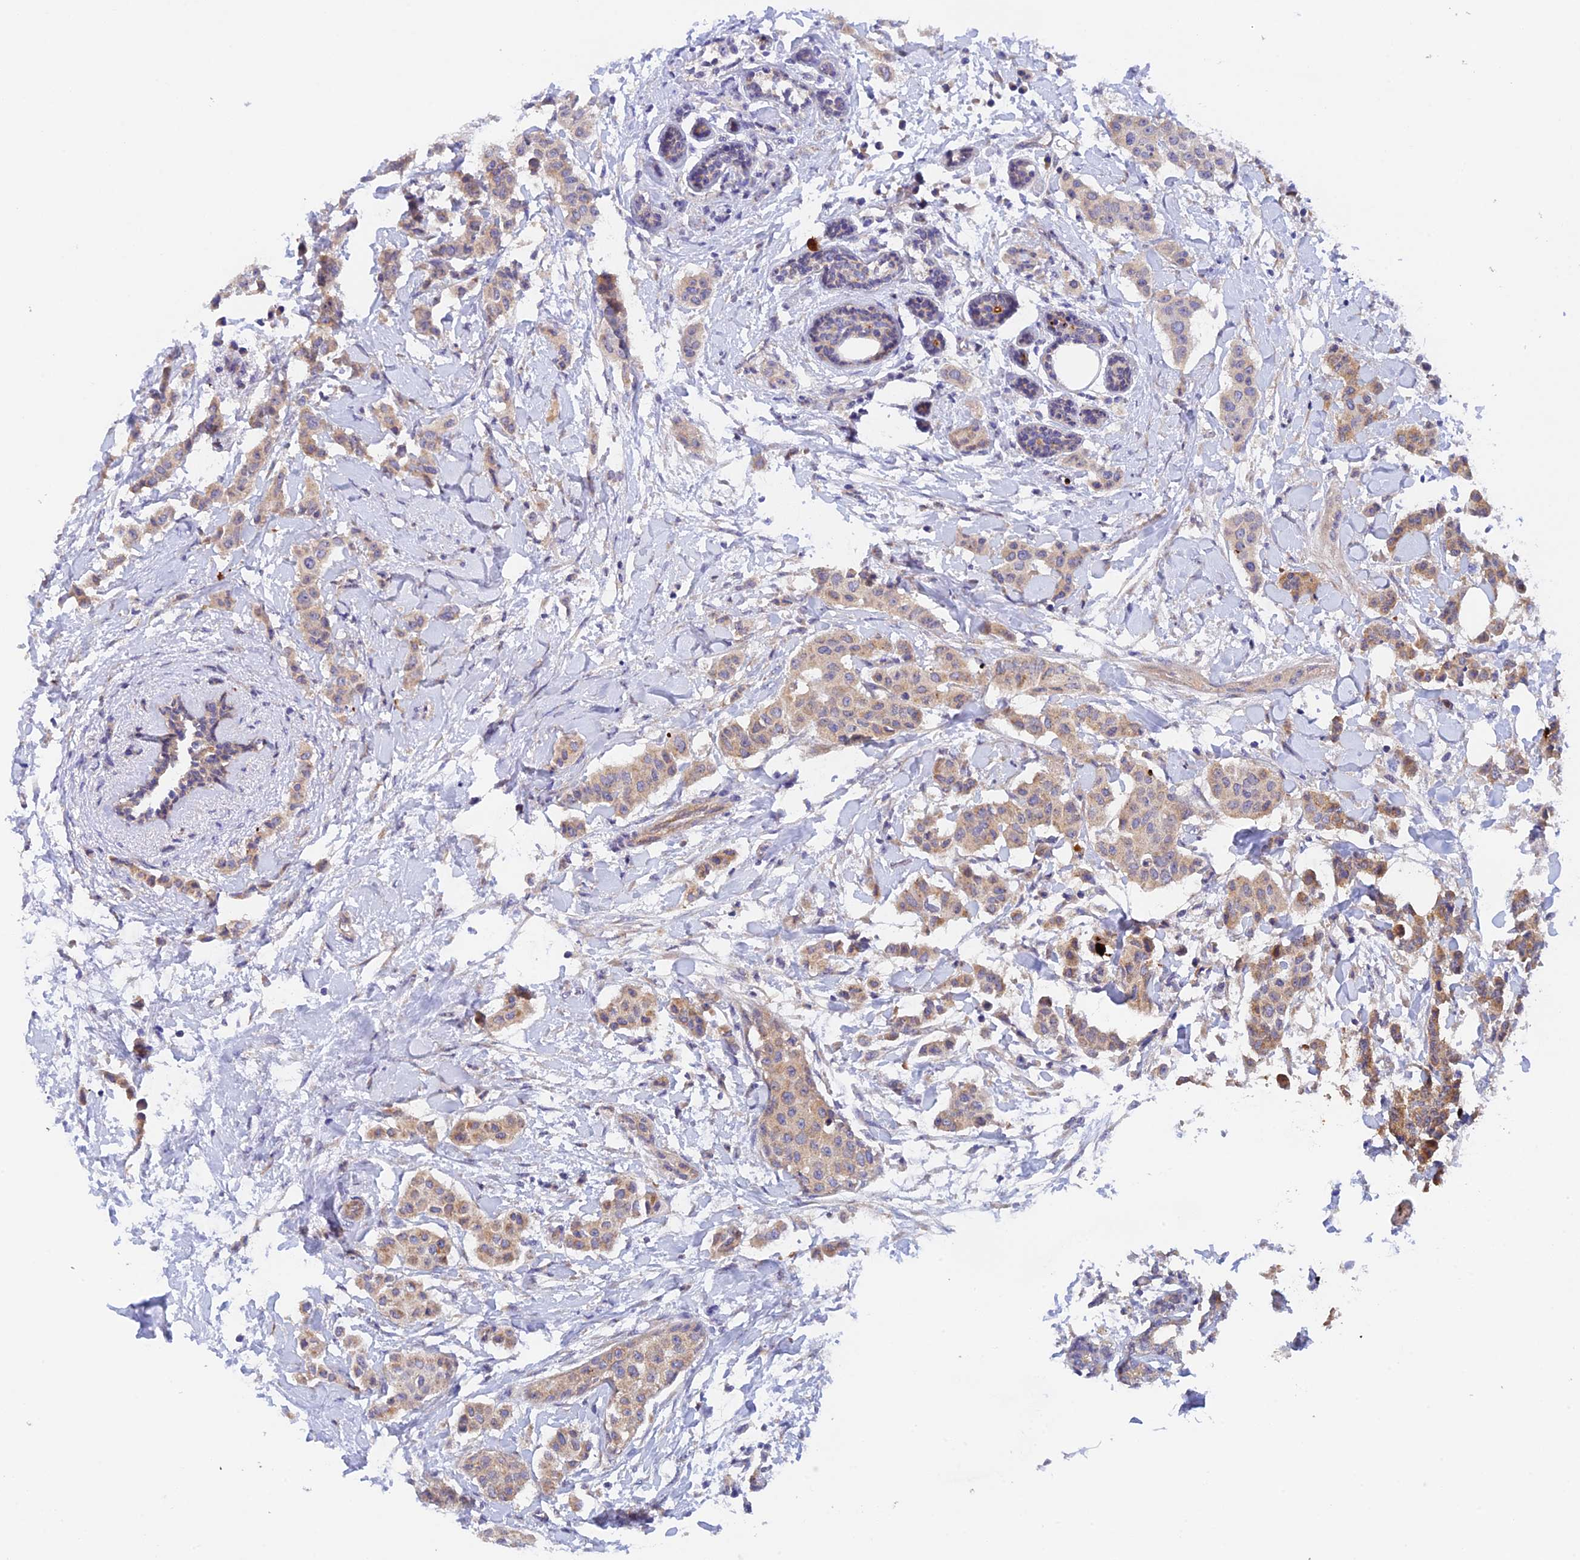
{"staining": {"intensity": "moderate", "quantity": ">75%", "location": "cytoplasmic/membranous"}, "tissue": "breast cancer", "cell_type": "Tumor cells", "image_type": "cancer", "snomed": [{"axis": "morphology", "description": "Duct carcinoma"}, {"axis": "topography", "description": "Breast"}], "caption": "Brown immunohistochemical staining in breast intraductal carcinoma demonstrates moderate cytoplasmic/membranous expression in about >75% of tumor cells. The protein of interest is stained brown, and the nuclei are stained in blue (DAB (3,3'-diaminobenzidine) IHC with brightfield microscopy, high magnification).", "gene": "RANBP6", "patient": {"sex": "female", "age": 40}}